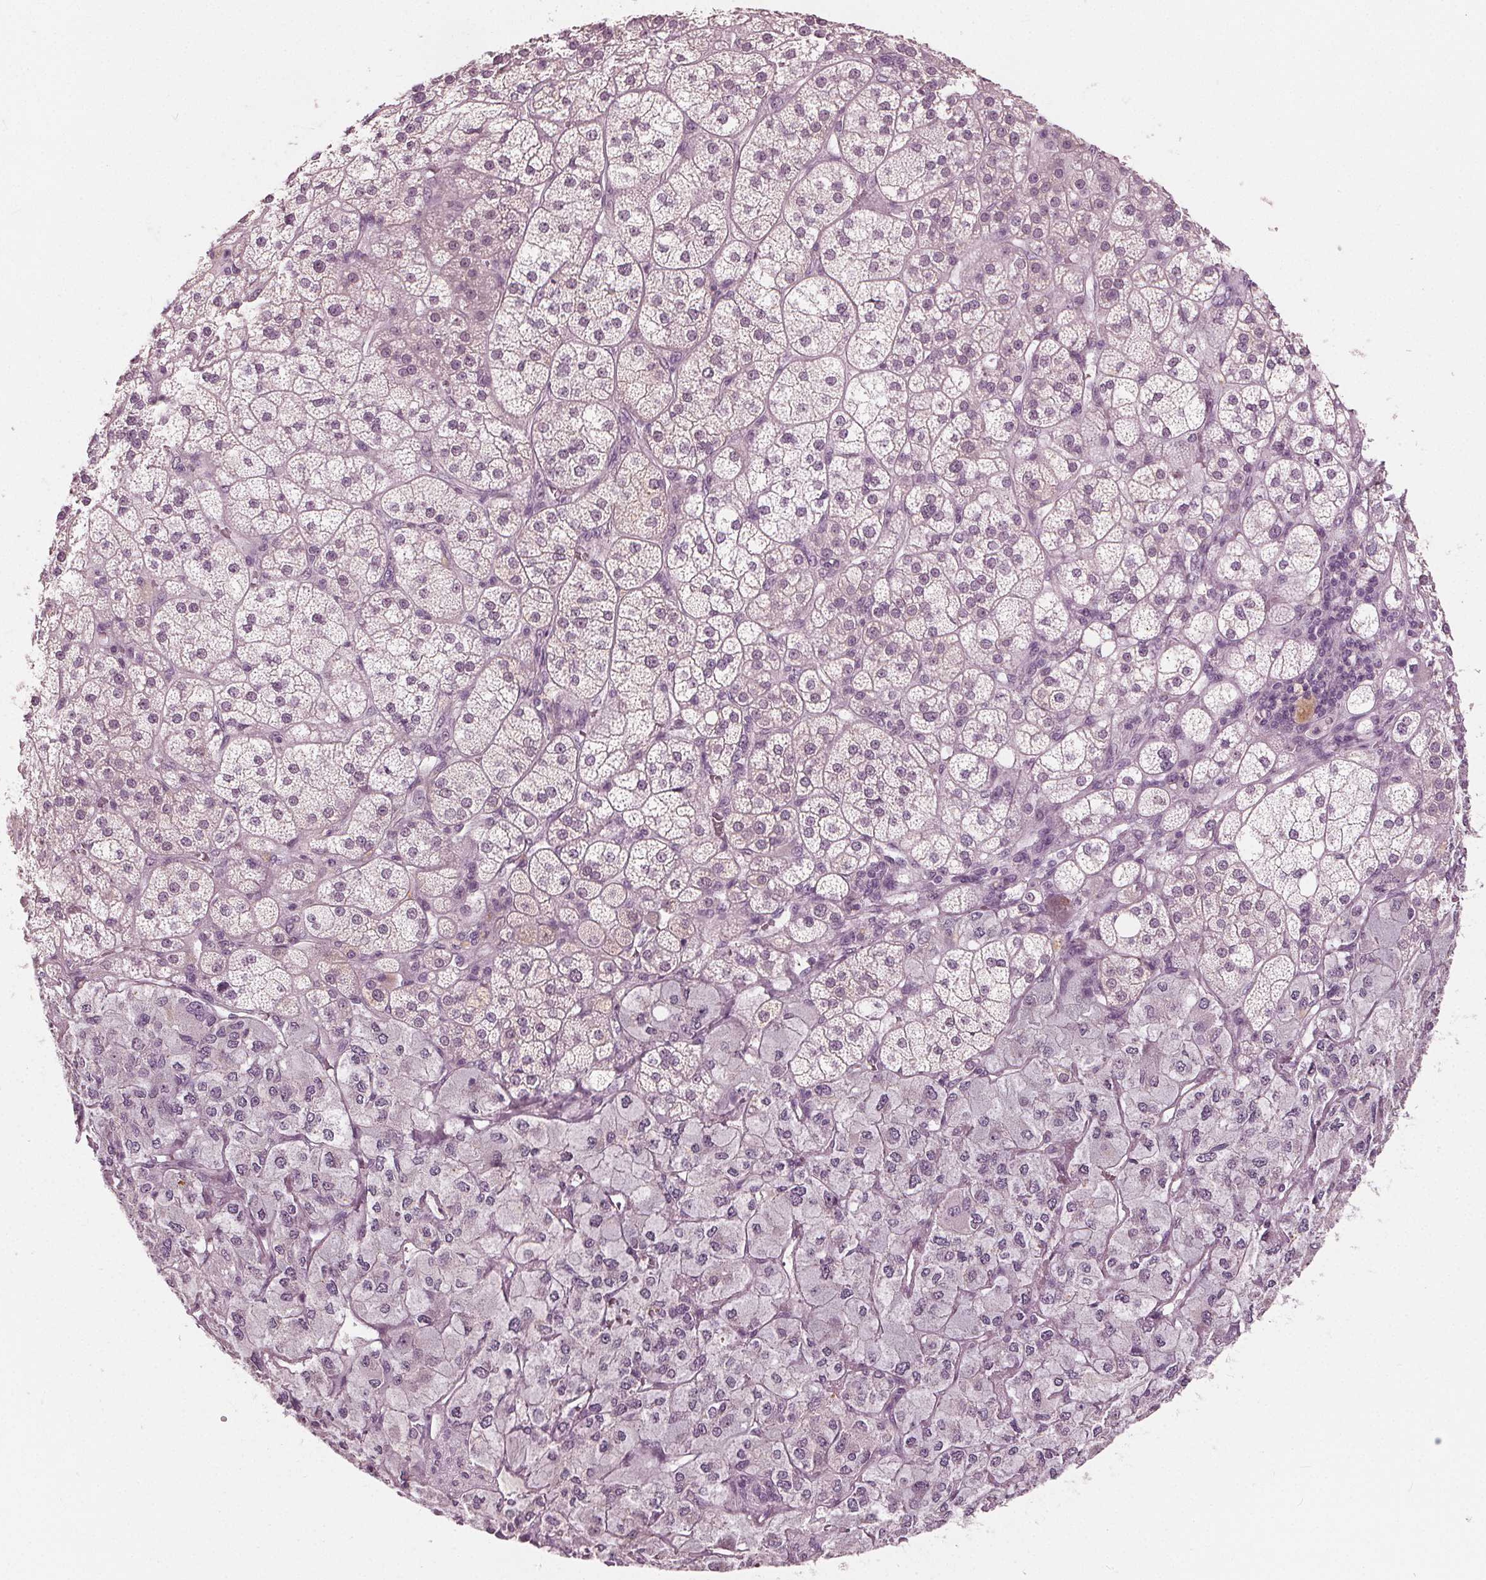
{"staining": {"intensity": "negative", "quantity": "none", "location": "none"}, "tissue": "adrenal gland", "cell_type": "Glandular cells", "image_type": "normal", "snomed": [{"axis": "morphology", "description": "Normal tissue, NOS"}, {"axis": "topography", "description": "Adrenal gland"}], "caption": "This micrograph is of unremarkable adrenal gland stained with immunohistochemistry (IHC) to label a protein in brown with the nuclei are counter-stained blue. There is no staining in glandular cells. (Immunohistochemistry, brightfield microscopy, high magnification).", "gene": "TKFC", "patient": {"sex": "female", "age": 60}}